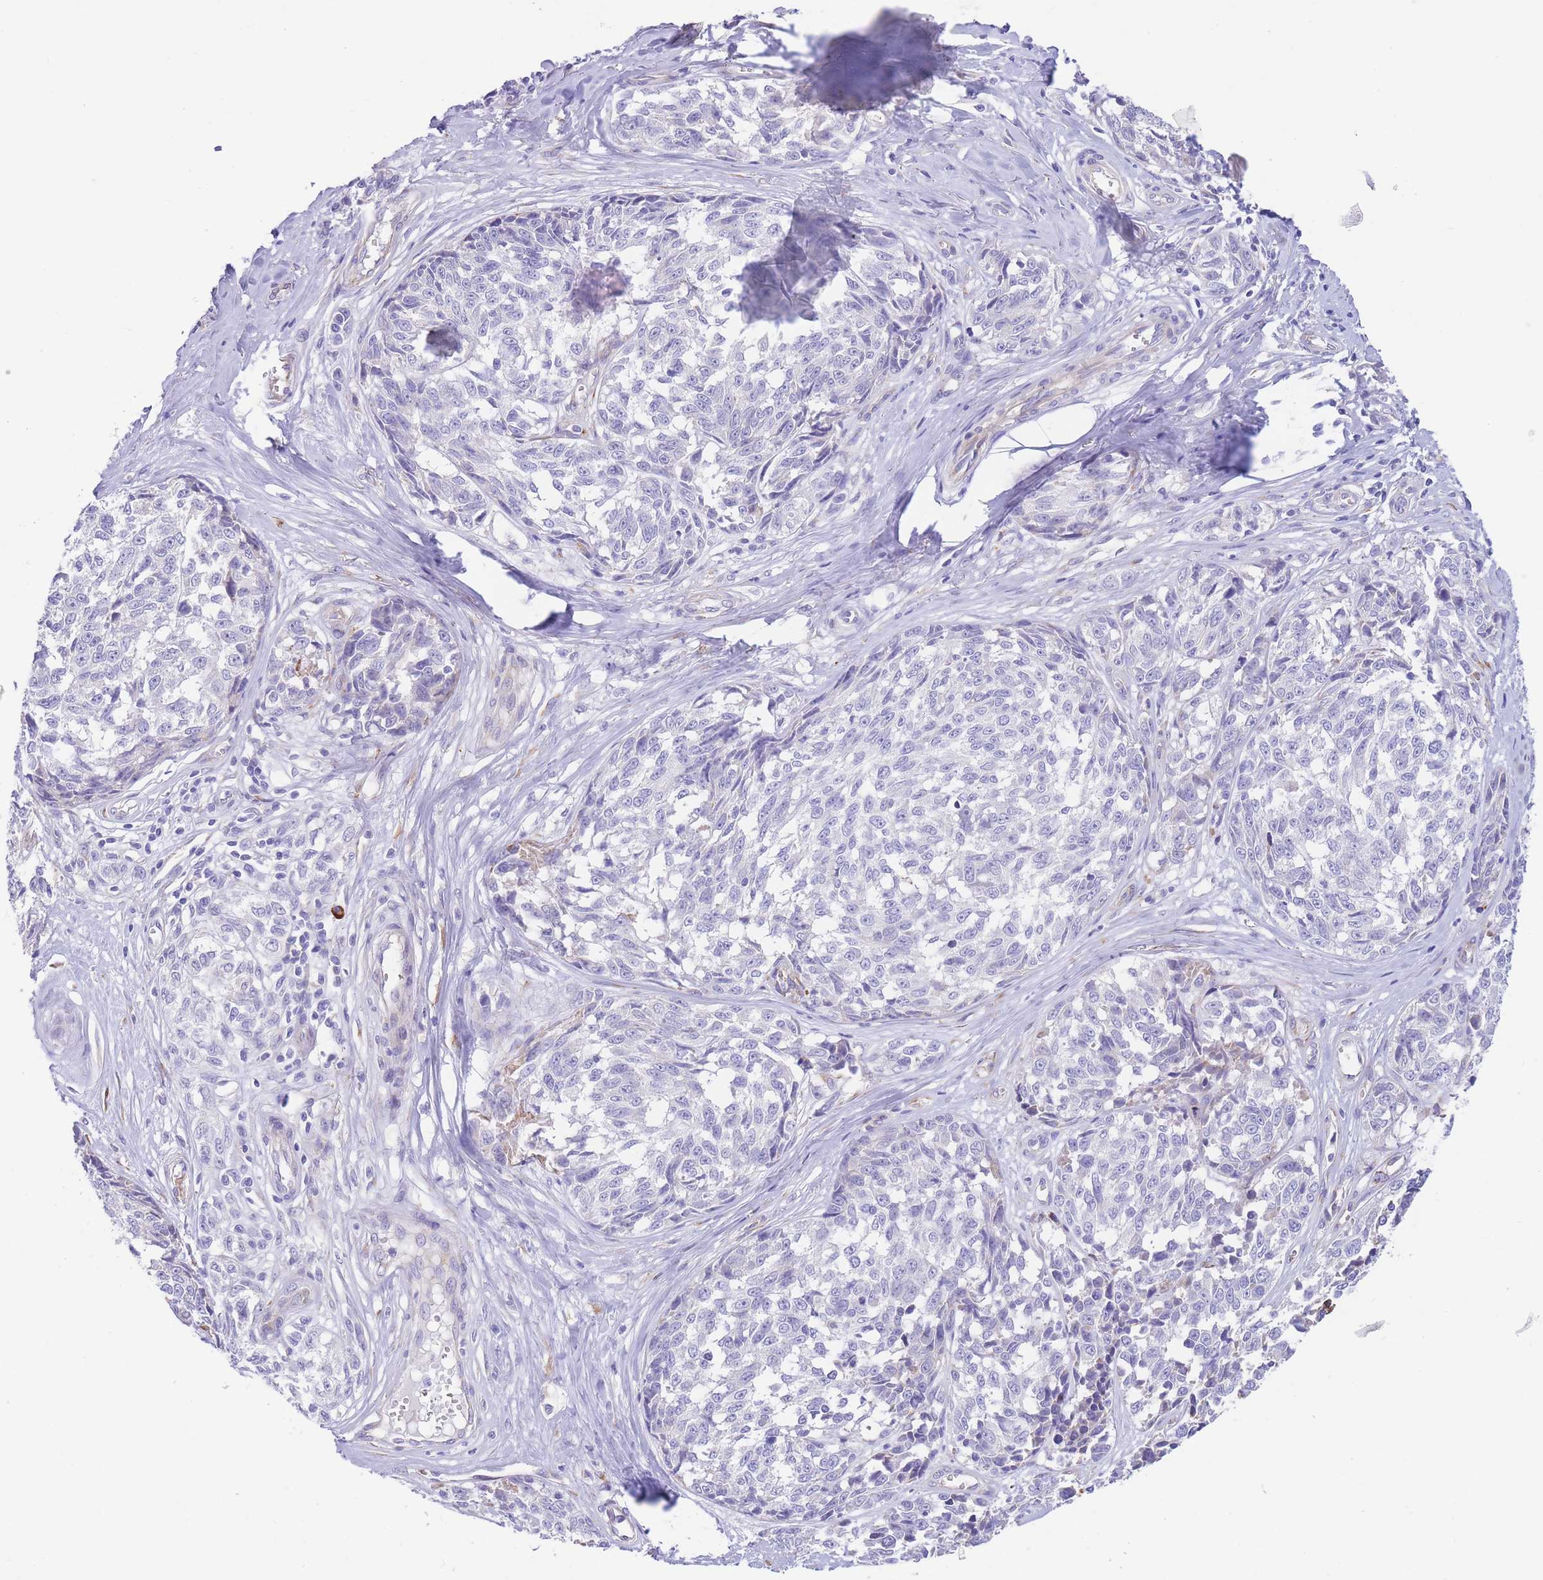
{"staining": {"intensity": "negative", "quantity": "none", "location": "none"}, "tissue": "melanoma", "cell_type": "Tumor cells", "image_type": "cancer", "snomed": [{"axis": "morphology", "description": "Normal tissue, NOS"}, {"axis": "morphology", "description": "Malignant melanoma, NOS"}, {"axis": "topography", "description": "Skin"}], "caption": "Tumor cells are negative for protein expression in human malignant melanoma.", "gene": "DET1", "patient": {"sex": "female", "age": 64}}